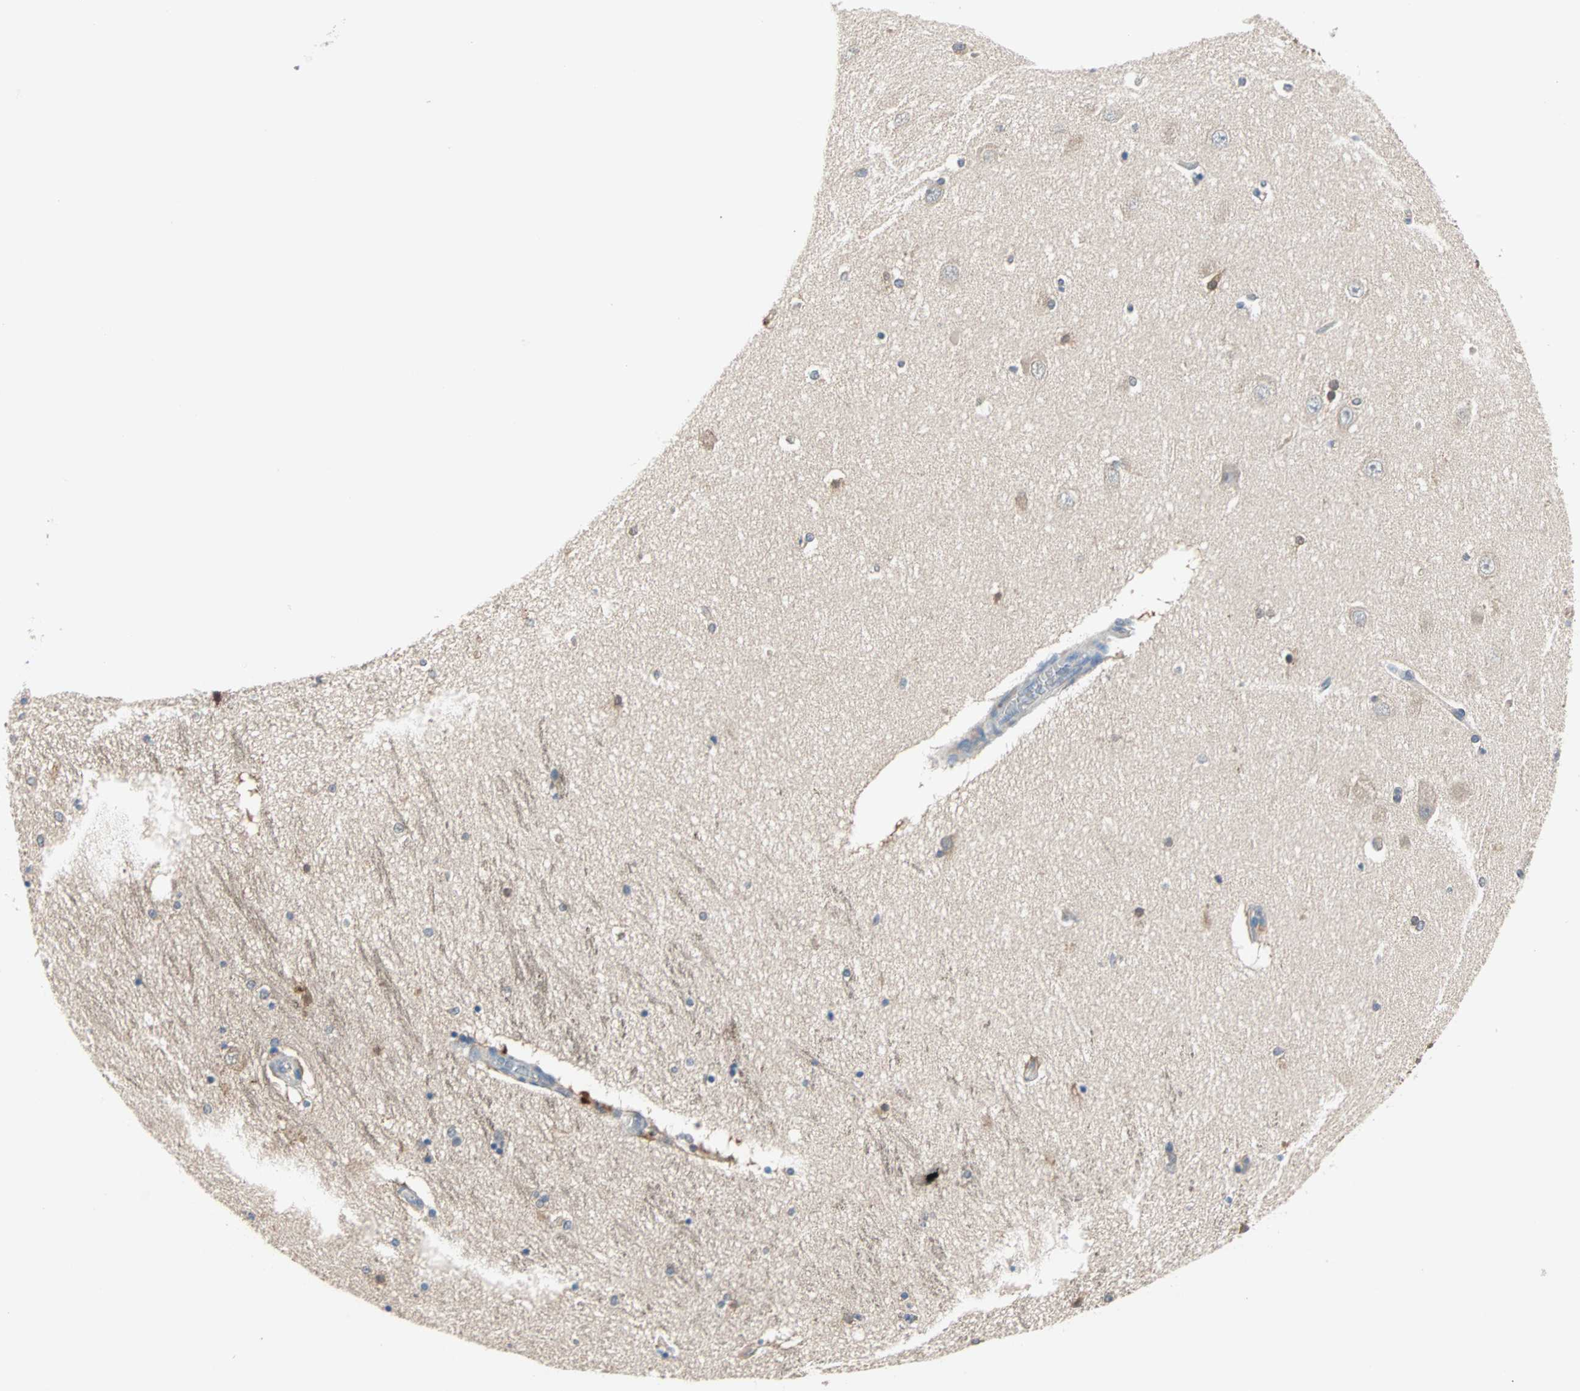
{"staining": {"intensity": "moderate", "quantity": "25%-75%", "location": "cytoplasmic/membranous"}, "tissue": "hippocampus", "cell_type": "Glial cells", "image_type": "normal", "snomed": [{"axis": "morphology", "description": "Normal tissue, NOS"}, {"axis": "topography", "description": "Hippocampus"}], "caption": "Immunohistochemical staining of normal hippocampus displays medium levels of moderate cytoplasmic/membranous positivity in about 25%-75% of glial cells.", "gene": "MPI", "patient": {"sex": "female", "age": 54}}